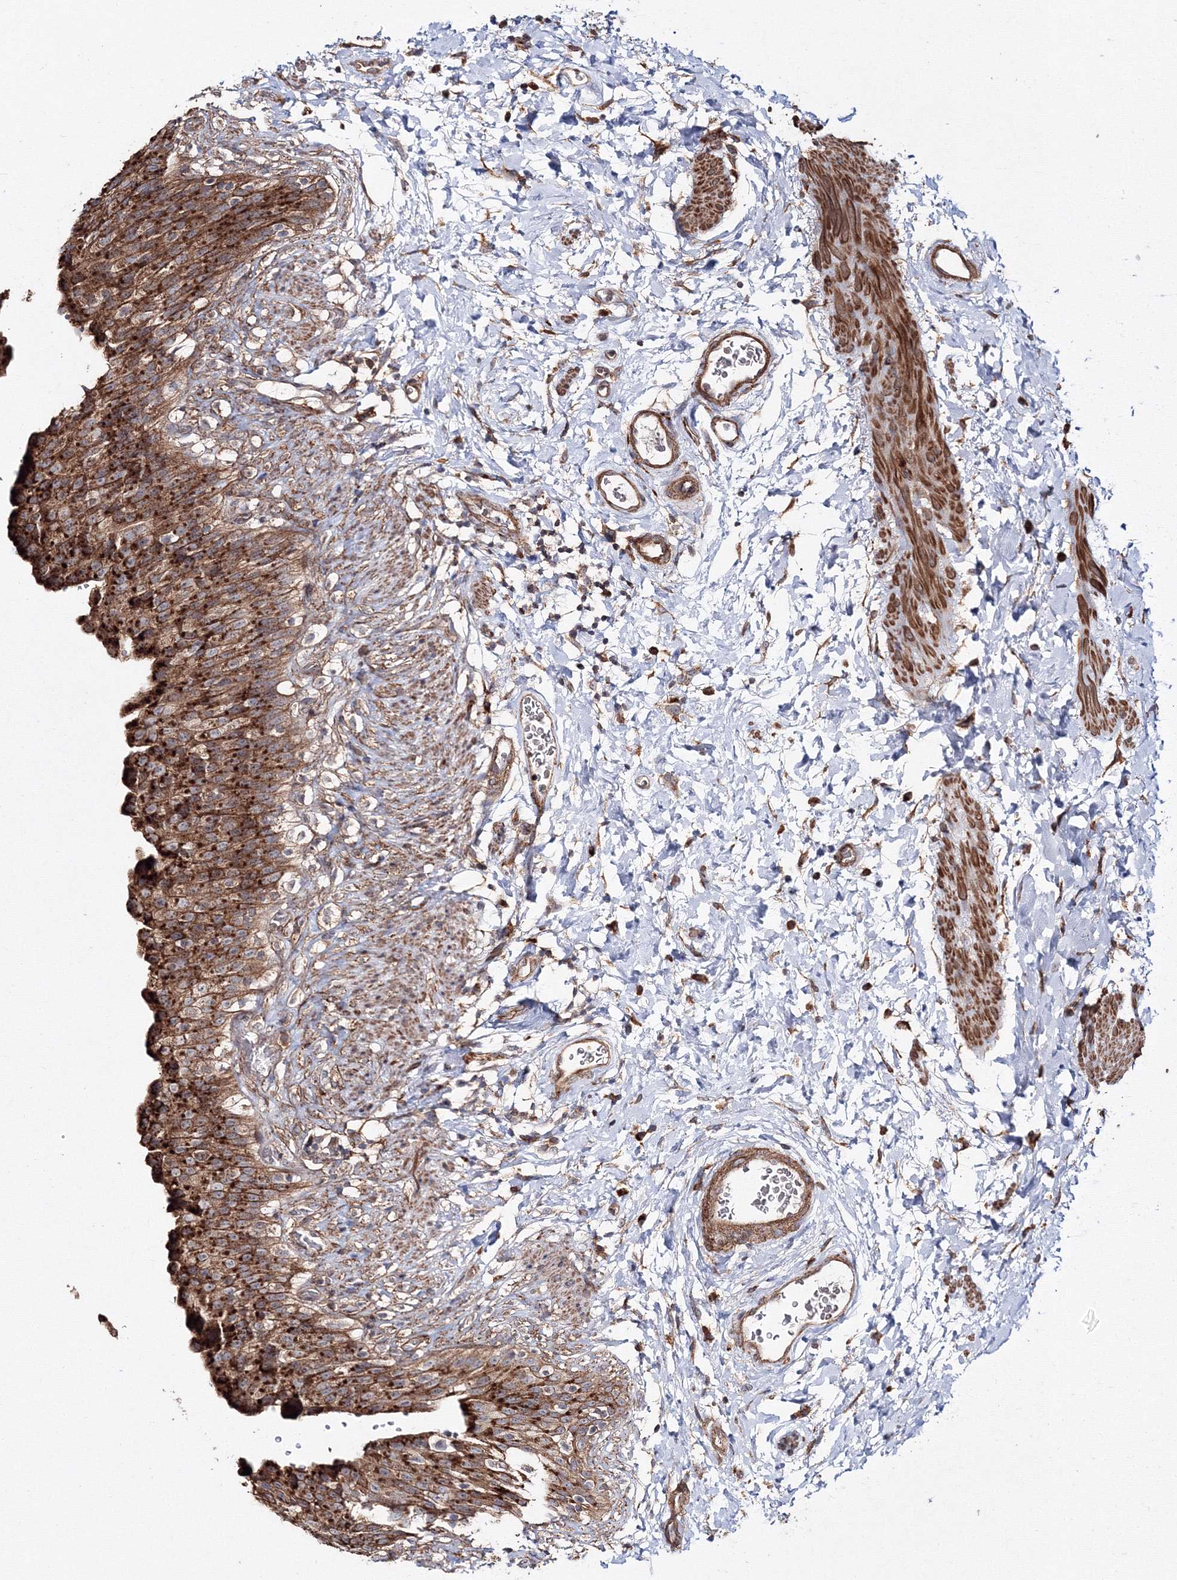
{"staining": {"intensity": "strong", "quantity": ">75%", "location": "cytoplasmic/membranous"}, "tissue": "urinary bladder", "cell_type": "Urothelial cells", "image_type": "normal", "snomed": [{"axis": "morphology", "description": "Normal tissue, NOS"}, {"axis": "topography", "description": "Urinary bladder"}], "caption": "The immunohistochemical stain labels strong cytoplasmic/membranous expression in urothelial cells of unremarkable urinary bladder. The protein of interest is shown in brown color, while the nuclei are stained blue.", "gene": "DDO", "patient": {"sex": "female", "age": 79}}